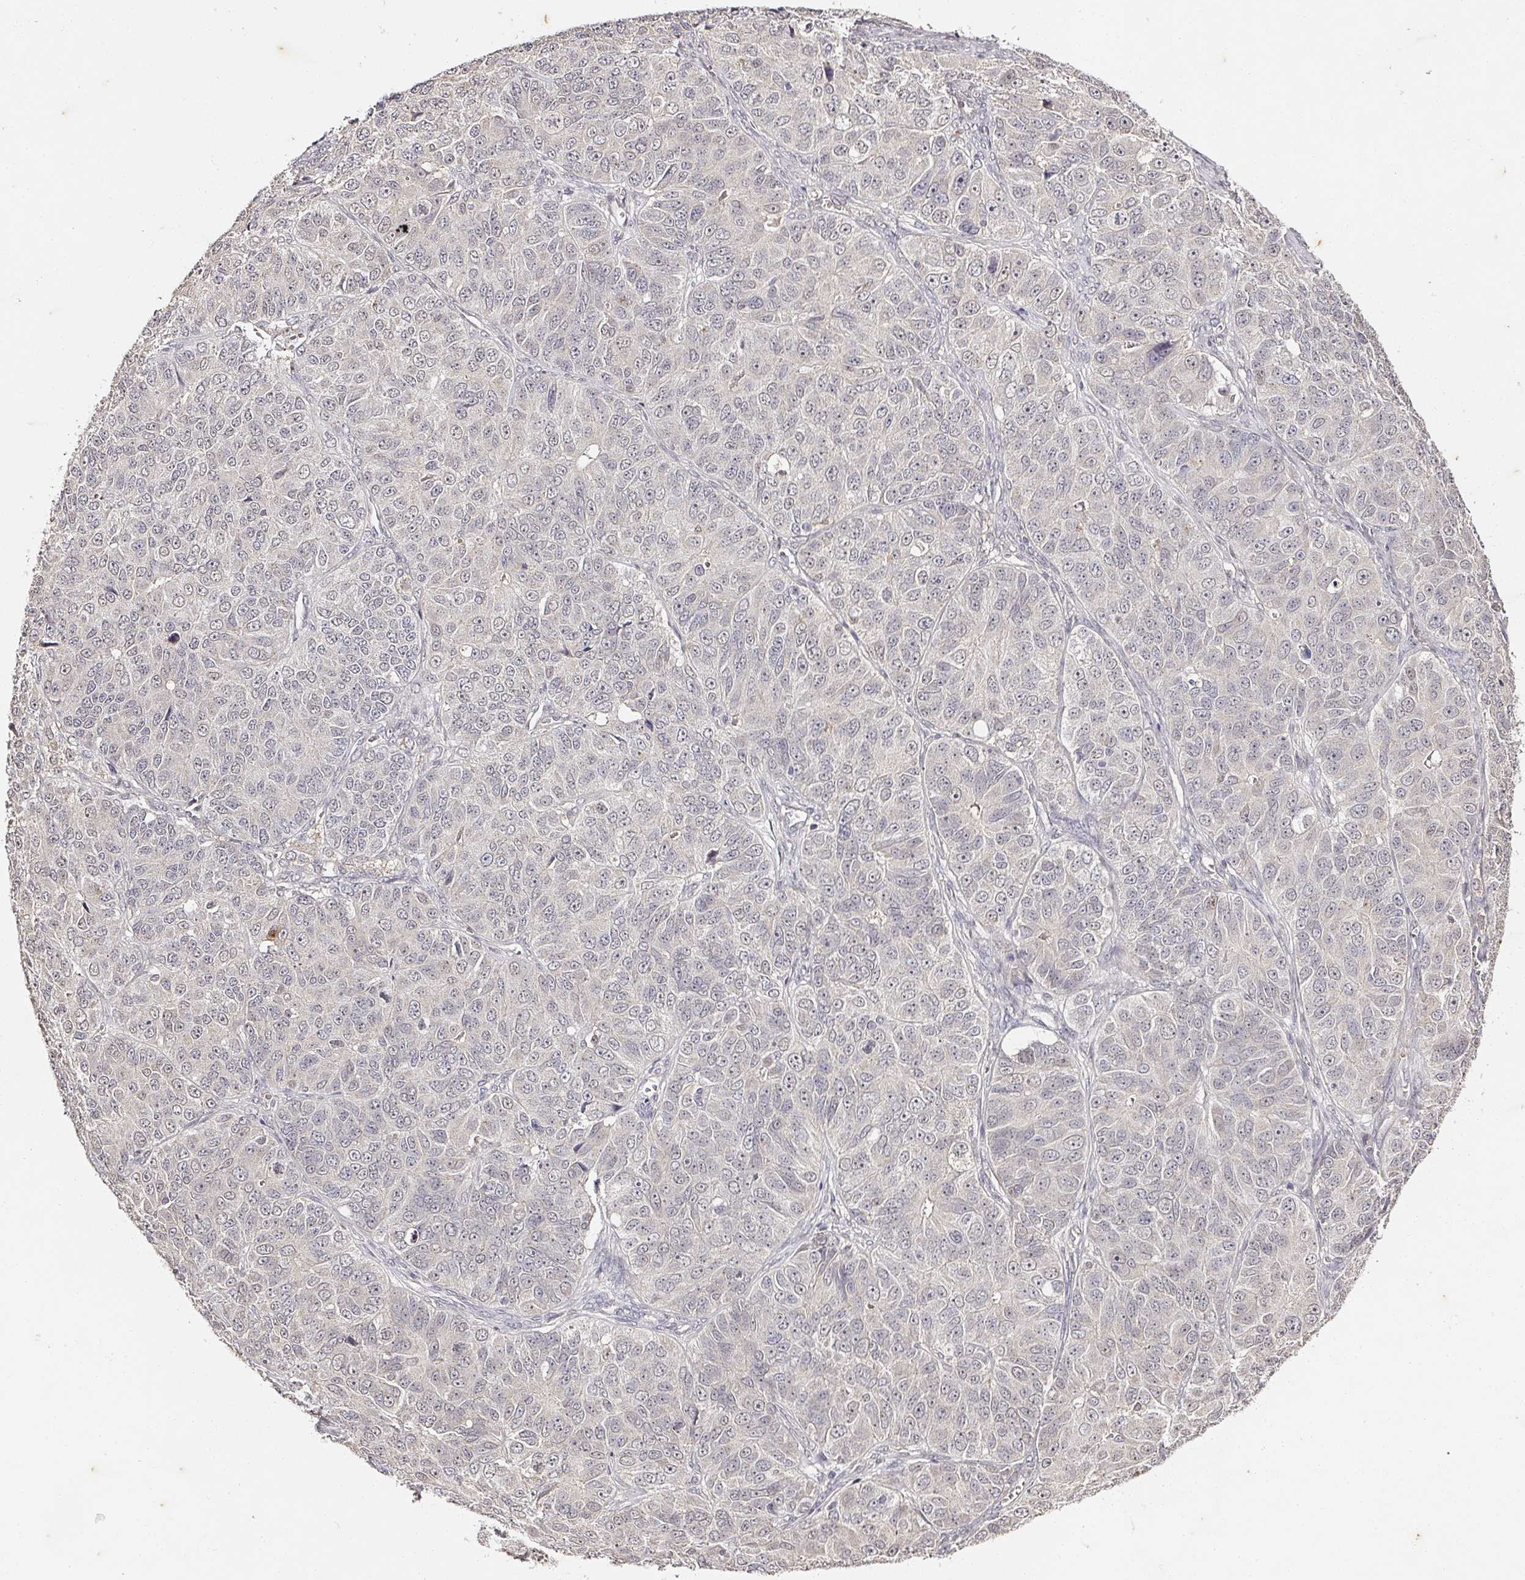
{"staining": {"intensity": "negative", "quantity": "none", "location": "none"}, "tissue": "ovarian cancer", "cell_type": "Tumor cells", "image_type": "cancer", "snomed": [{"axis": "morphology", "description": "Carcinoma, endometroid"}, {"axis": "topography", "description": "Ovary"}], "caption": "Tumor cells show no significant protein expression in ovarian cancer.", "gene": "CAPN5", "patient": {"sex": "female", "age": 51}}